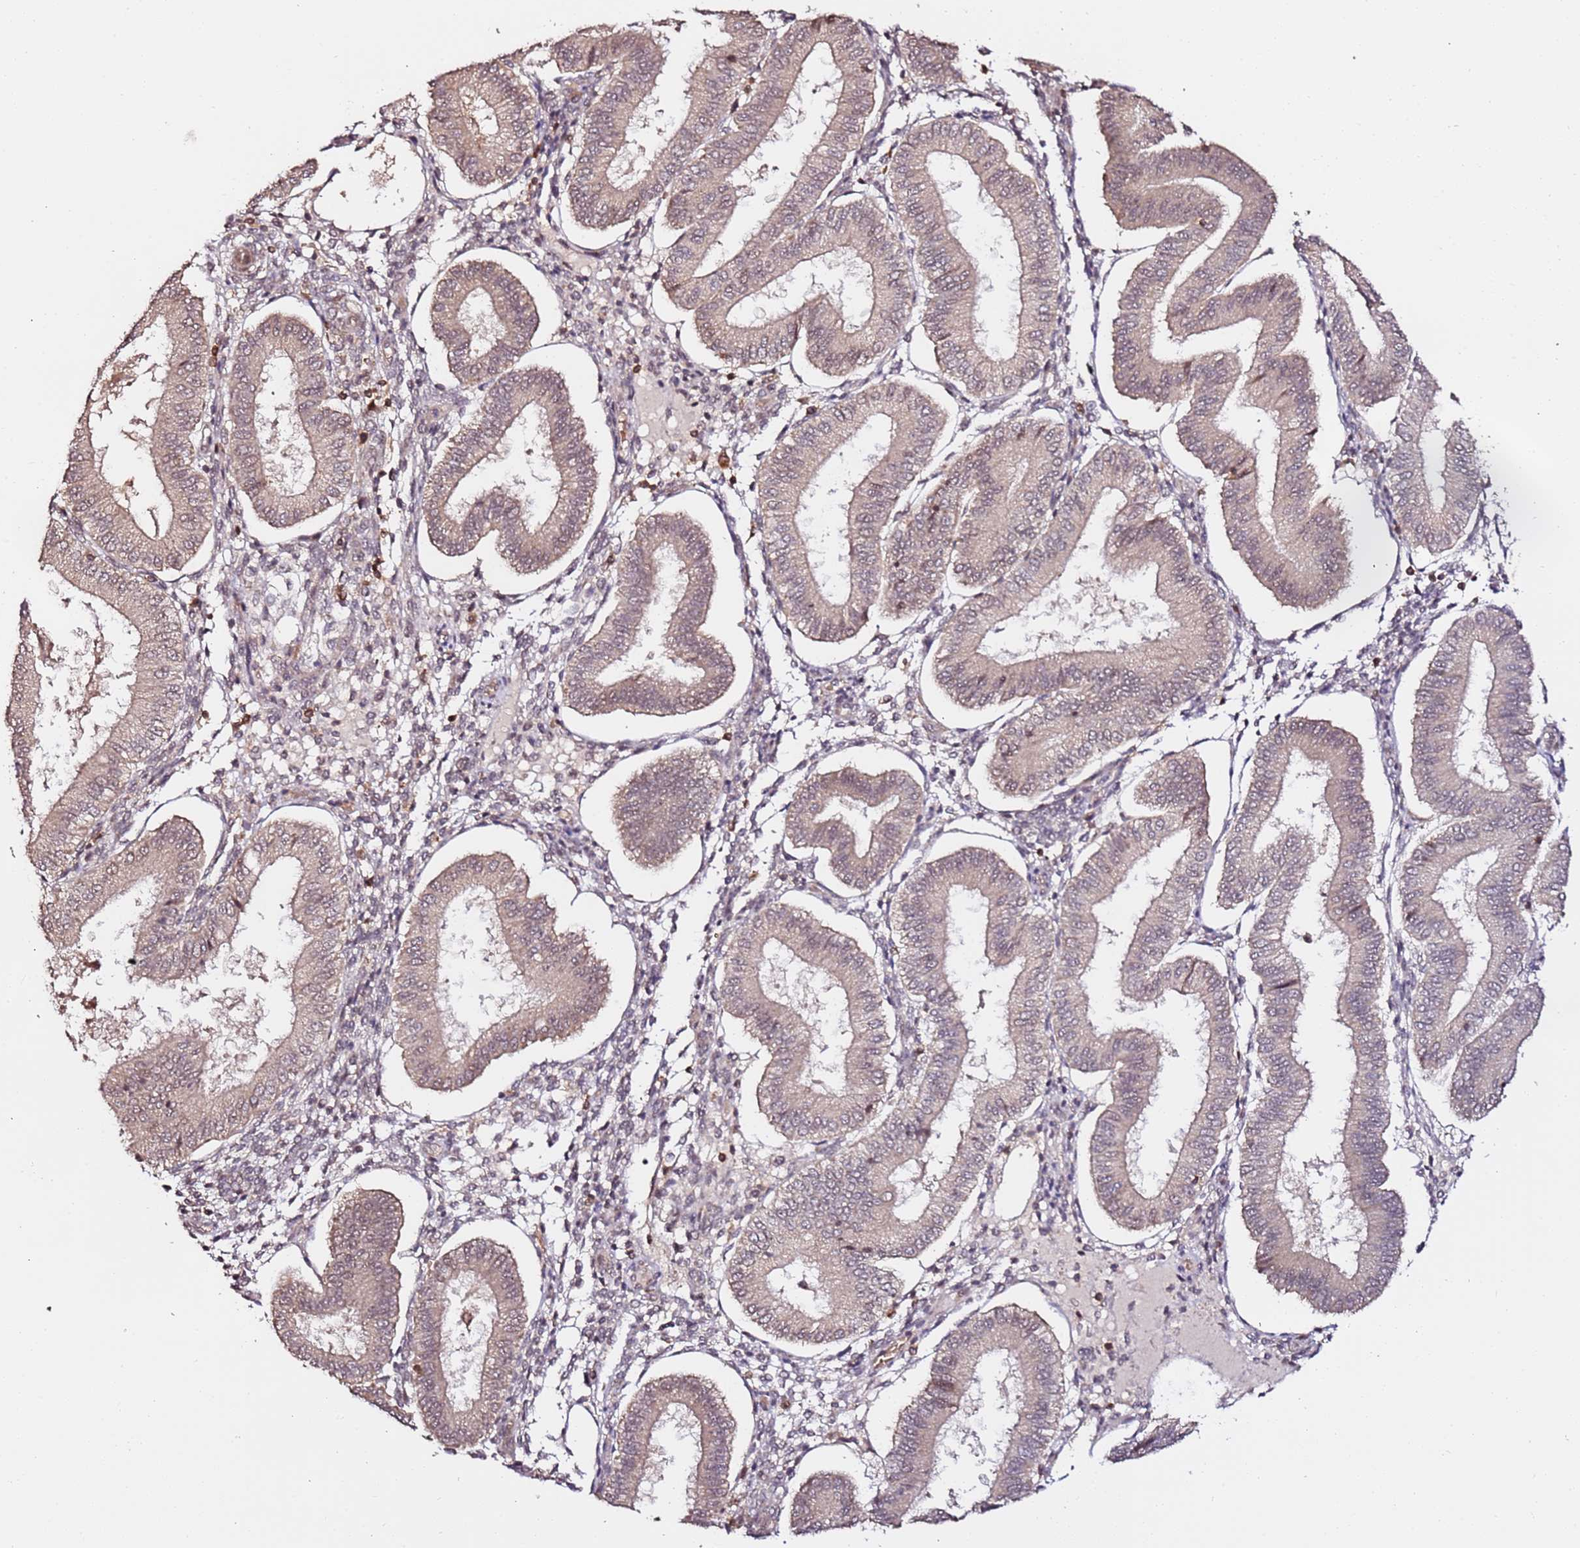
{"staining": {"intensity": "weak", "quantity": "<25%", "location": "cytoplasmic/membranous,nuclear"}, "tissue": "endometrium", "cell_type": "Cells in endometrial stroma", "image_type": "normal", "snomed": [{"axis": "morphology", "description": "Normal tissue, NOS"}, {"axis": "topography", "description": "Endometrium"}], "caption": "An image of human endometrium is negative for staining in cells in endometrial stroma. (DAB (3,3'-diaminobenzidine) immunohistochemistry (IHC) with hematoxylin counter stain).", "gene": "OR5V1", "patient": {"sex": "female", "age": 39}}